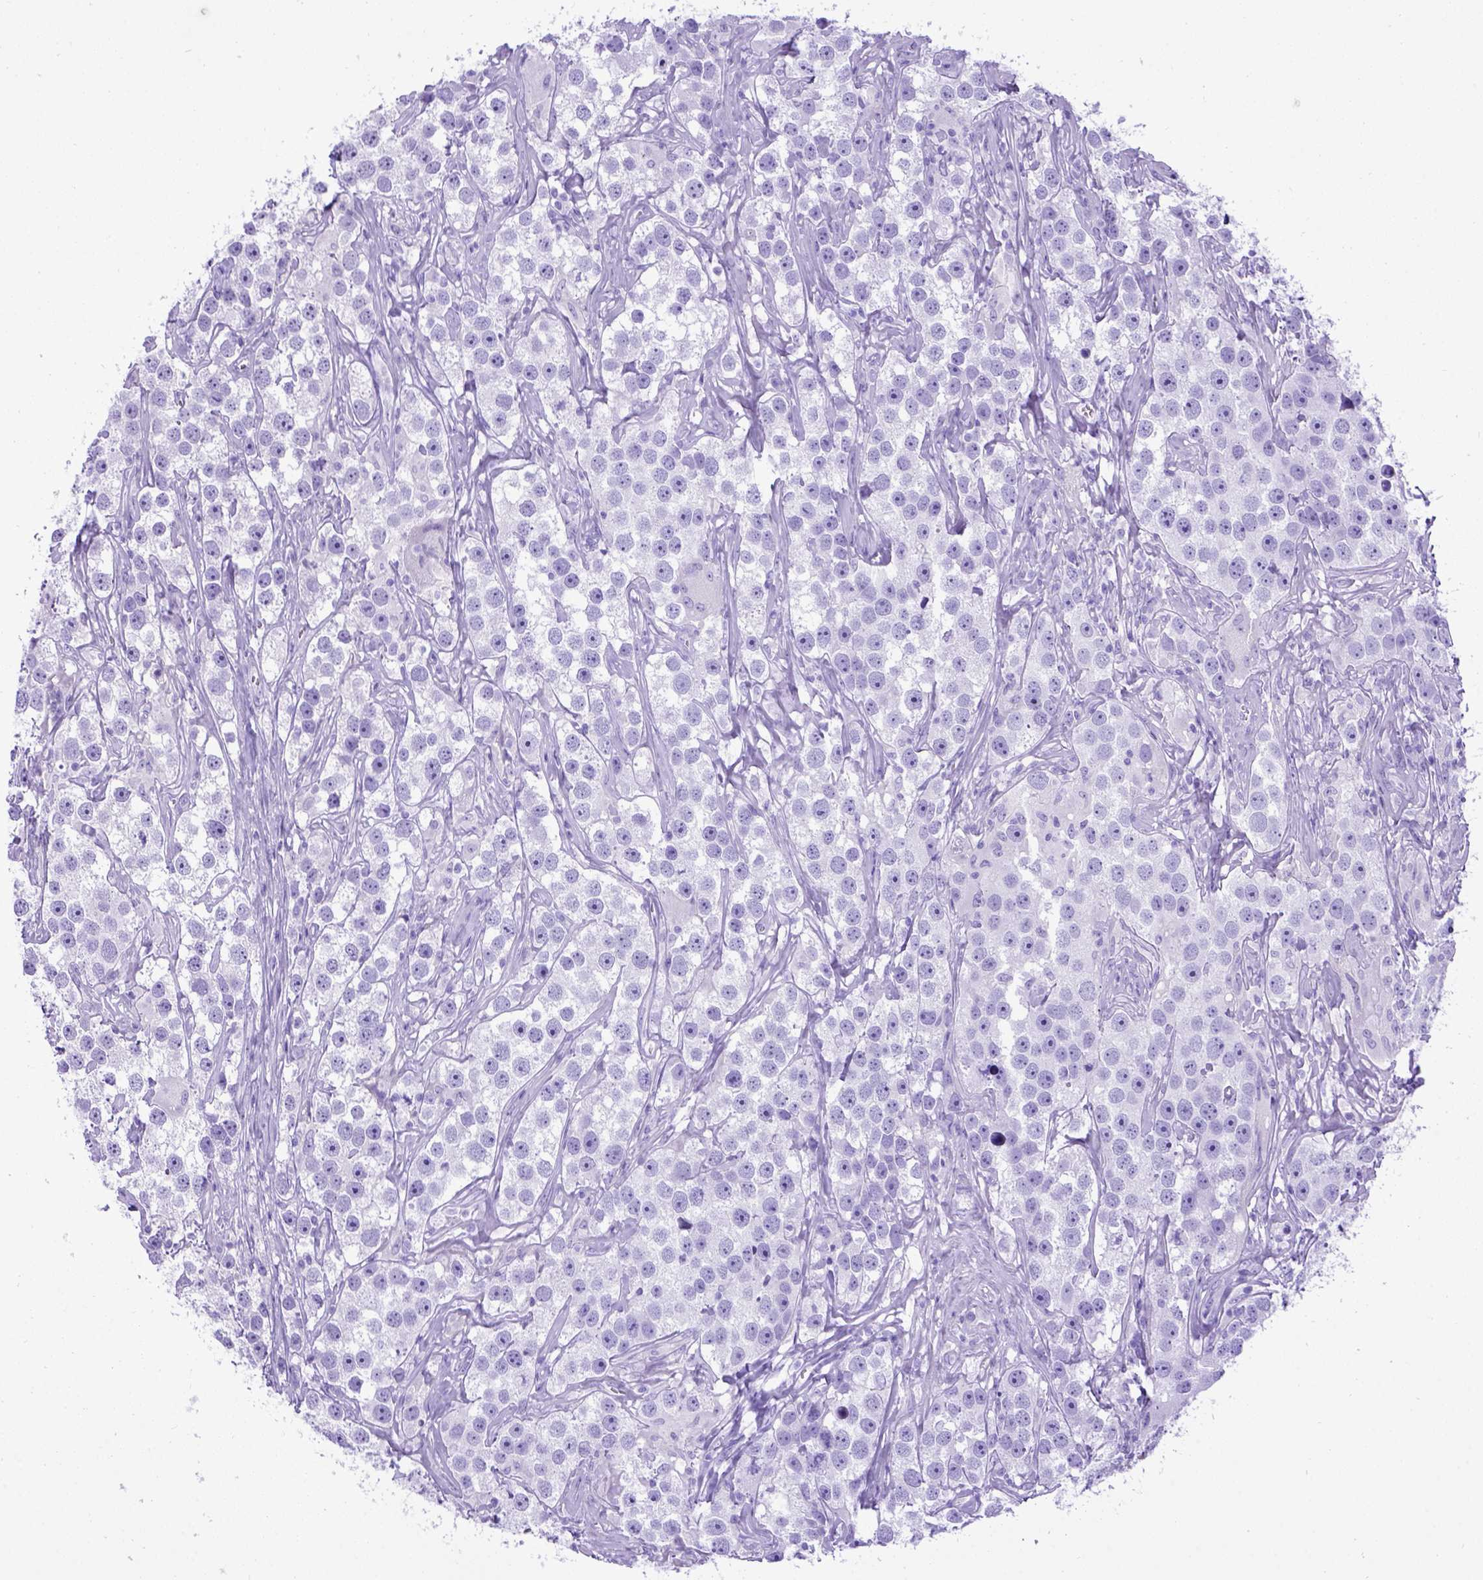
{"staining": {"intensity": "negative", "quantity": "none", "location": "none"}, "tissue": "testis cancer", "cell_type": "Tumor cells", "image_type": "cancer", "snomed": [{"axis": "morphology", "description": "Seminoma, NOS"}, {"axis": "topography", "description": "Testis"}], "caption": "DAB immunohistochemical staining of human seminoma (testis) reveals no significant expression in tumor cells.", "gene": "MEOX2", "patient": {"sex": "male", "age": 49}}